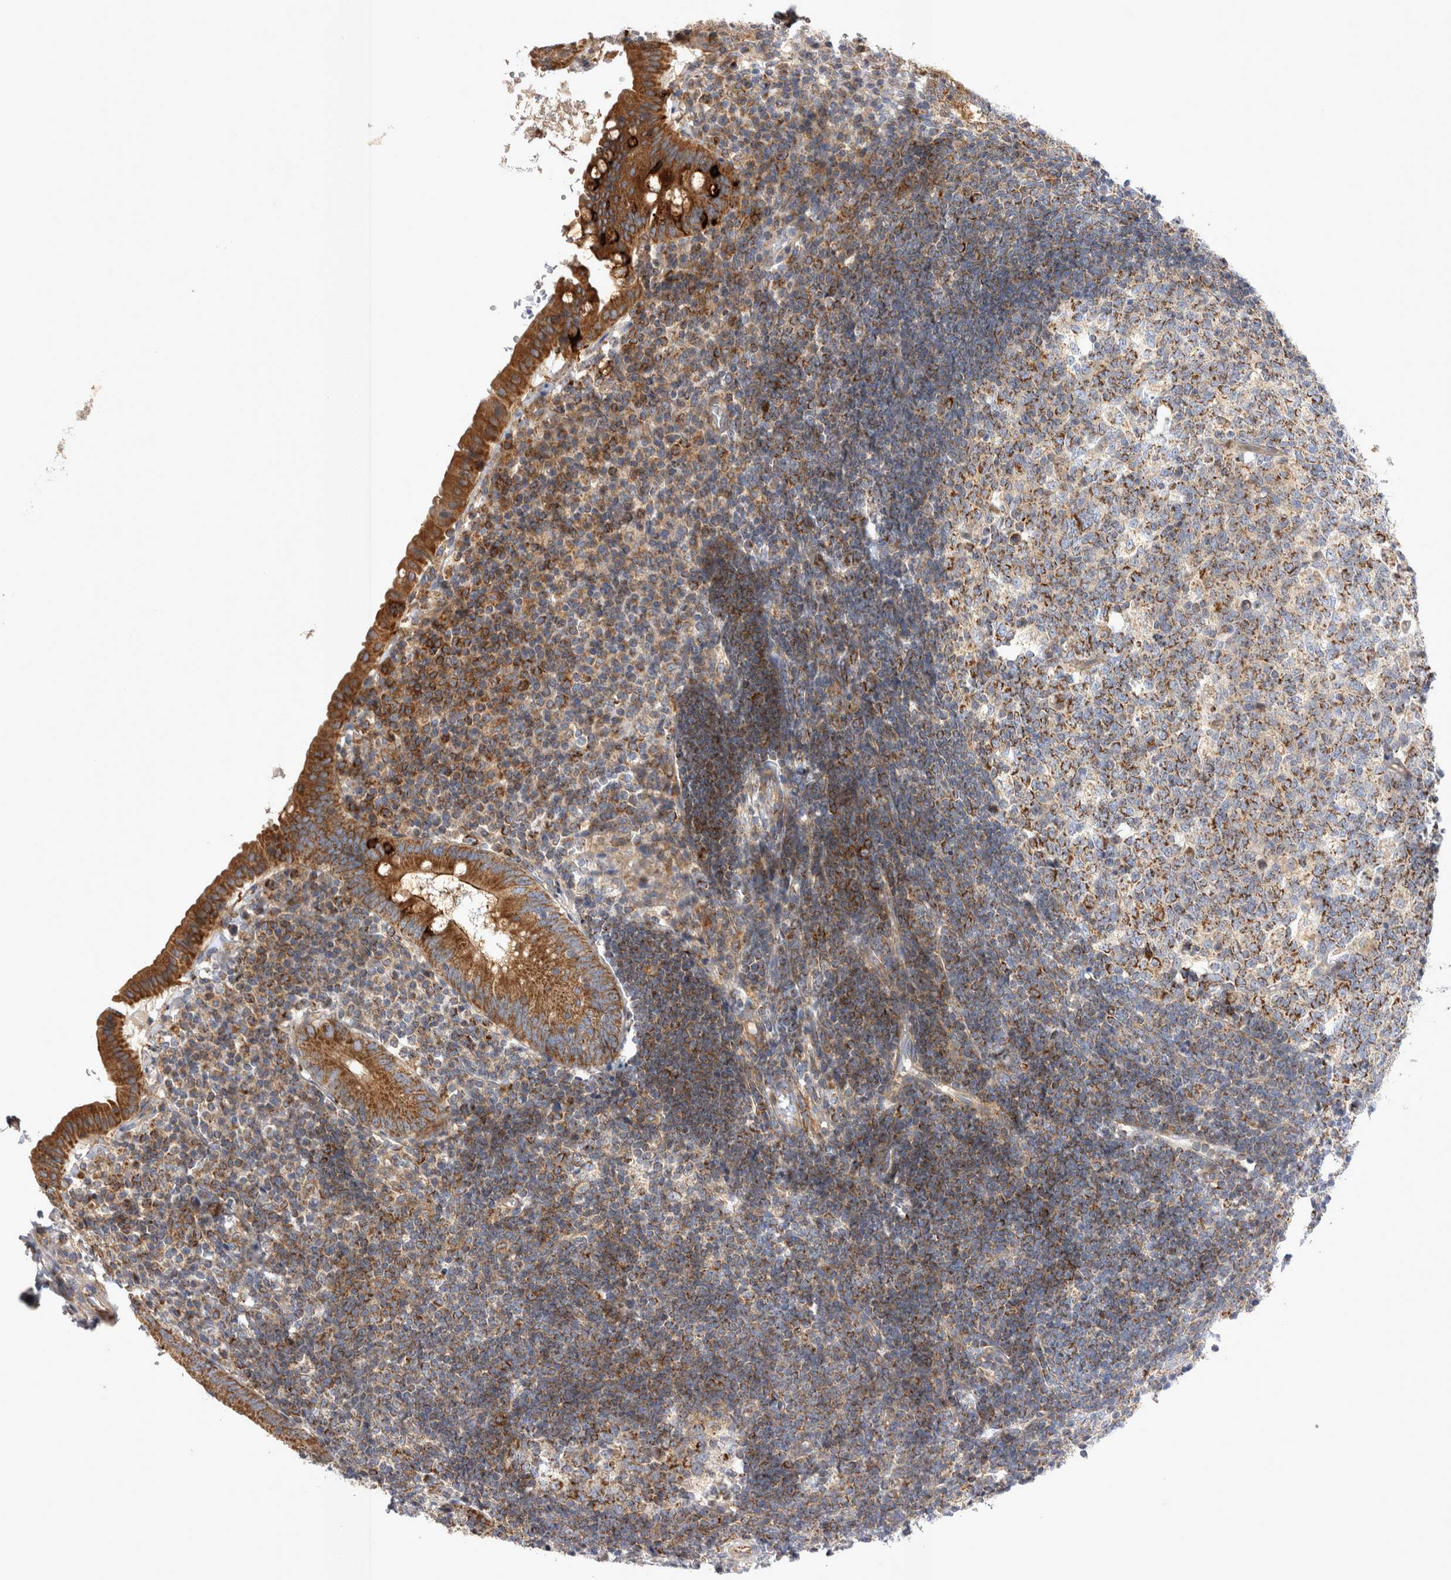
{"staining": {"intensity": "strong", "quantity": ">75%", "location": "cytoplasmic/membranous"}, "tissue": "appendix", "cell_type": "Glandular cells", "image_type": "normal", "snomed": [{"axis": "morphology", "description": "Normal tissue, NOS"}, {"axis": "topography", "description": "Appendix"}], "caption": "Immunohistochemical staining of normal human appendix displays high levels of strong cytoplasmic/membranous expression in about >75% of glandular cells. (DAB (3,3'-diaminobenzidine) = brown stain, brightfield microscopy at high magnification).", "gene": "TSPOAP1", "patient": {"sex": "female", "age": 54}}